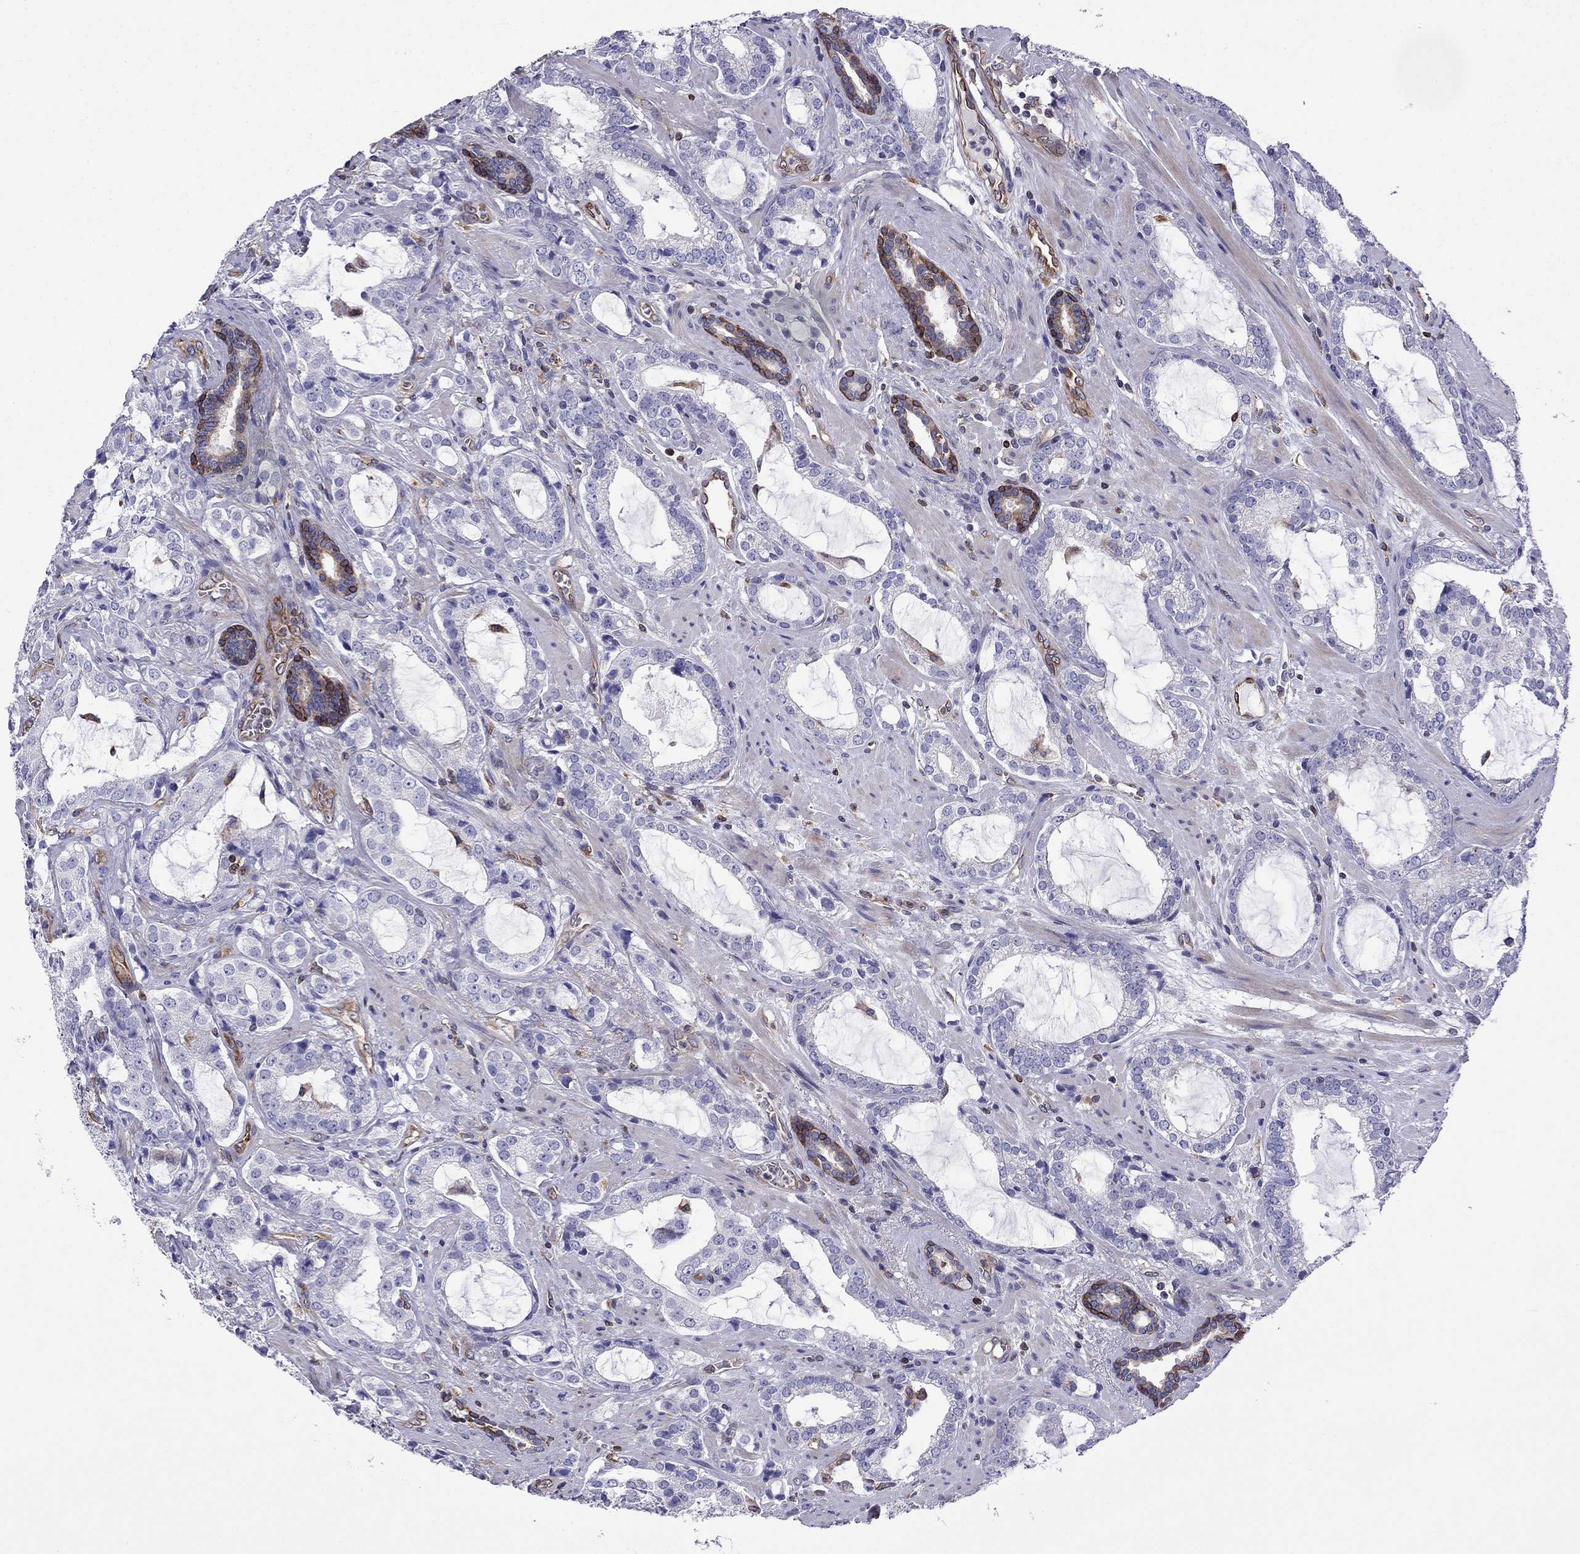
{"staining": {"intensity": "negative", "quantity": "none", "location": "none"}, "tissue": "prostate cancer", "cell_type": "Tumor cells", "image_type": "cancer", "snomed": [{"axis": "morphology", "description": "Adenocarcinoma, NOS"}, {"axis": "topography", "description": "Prostate"}], "caption": "Human prostate cancer (adenocarcinoma) stained for a protein using immunohistochemistry reveals no staining in tumor cells.", "gene": "GNAL", "patient": {"sex": "male", "age": 66}}